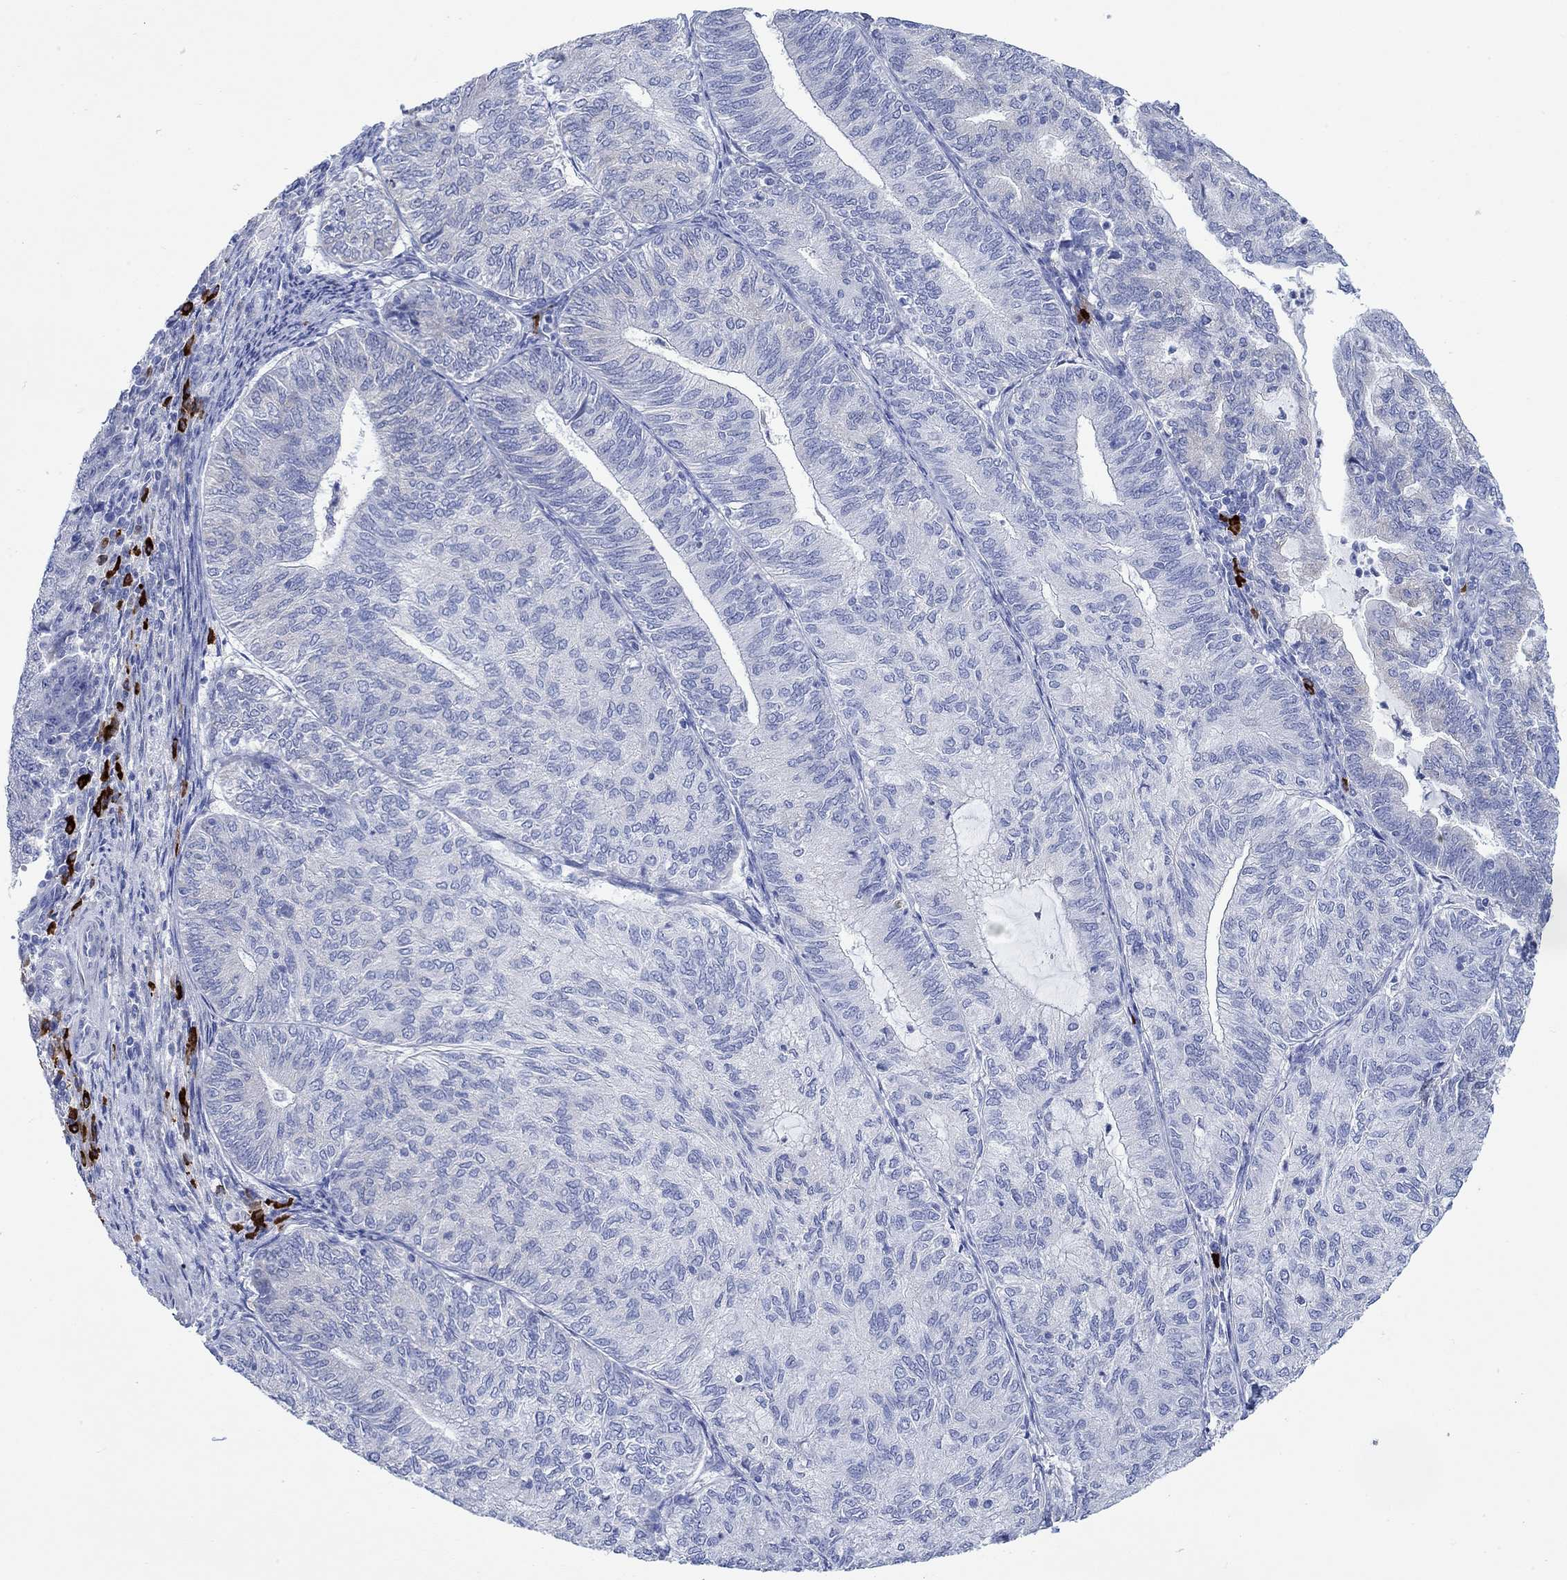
{"staining": {"intensity": "negative", "quantity": "none", "location": "none"}, "tissue": "endometrial cancer", "cell_type": "Tumor cells", "image_type": "cancer", "snomed": [{"axis": "morphology", "description": "Adenocarcinoma, NOS"}, {"axis": "topography", "description": "Endometrium"}], "caption": "IHC of adenocarcinoma (endometrial) displays no expression in tumor cells.", "gene": "P2RY6", "patient": {"sex": "female", "age": 82}}